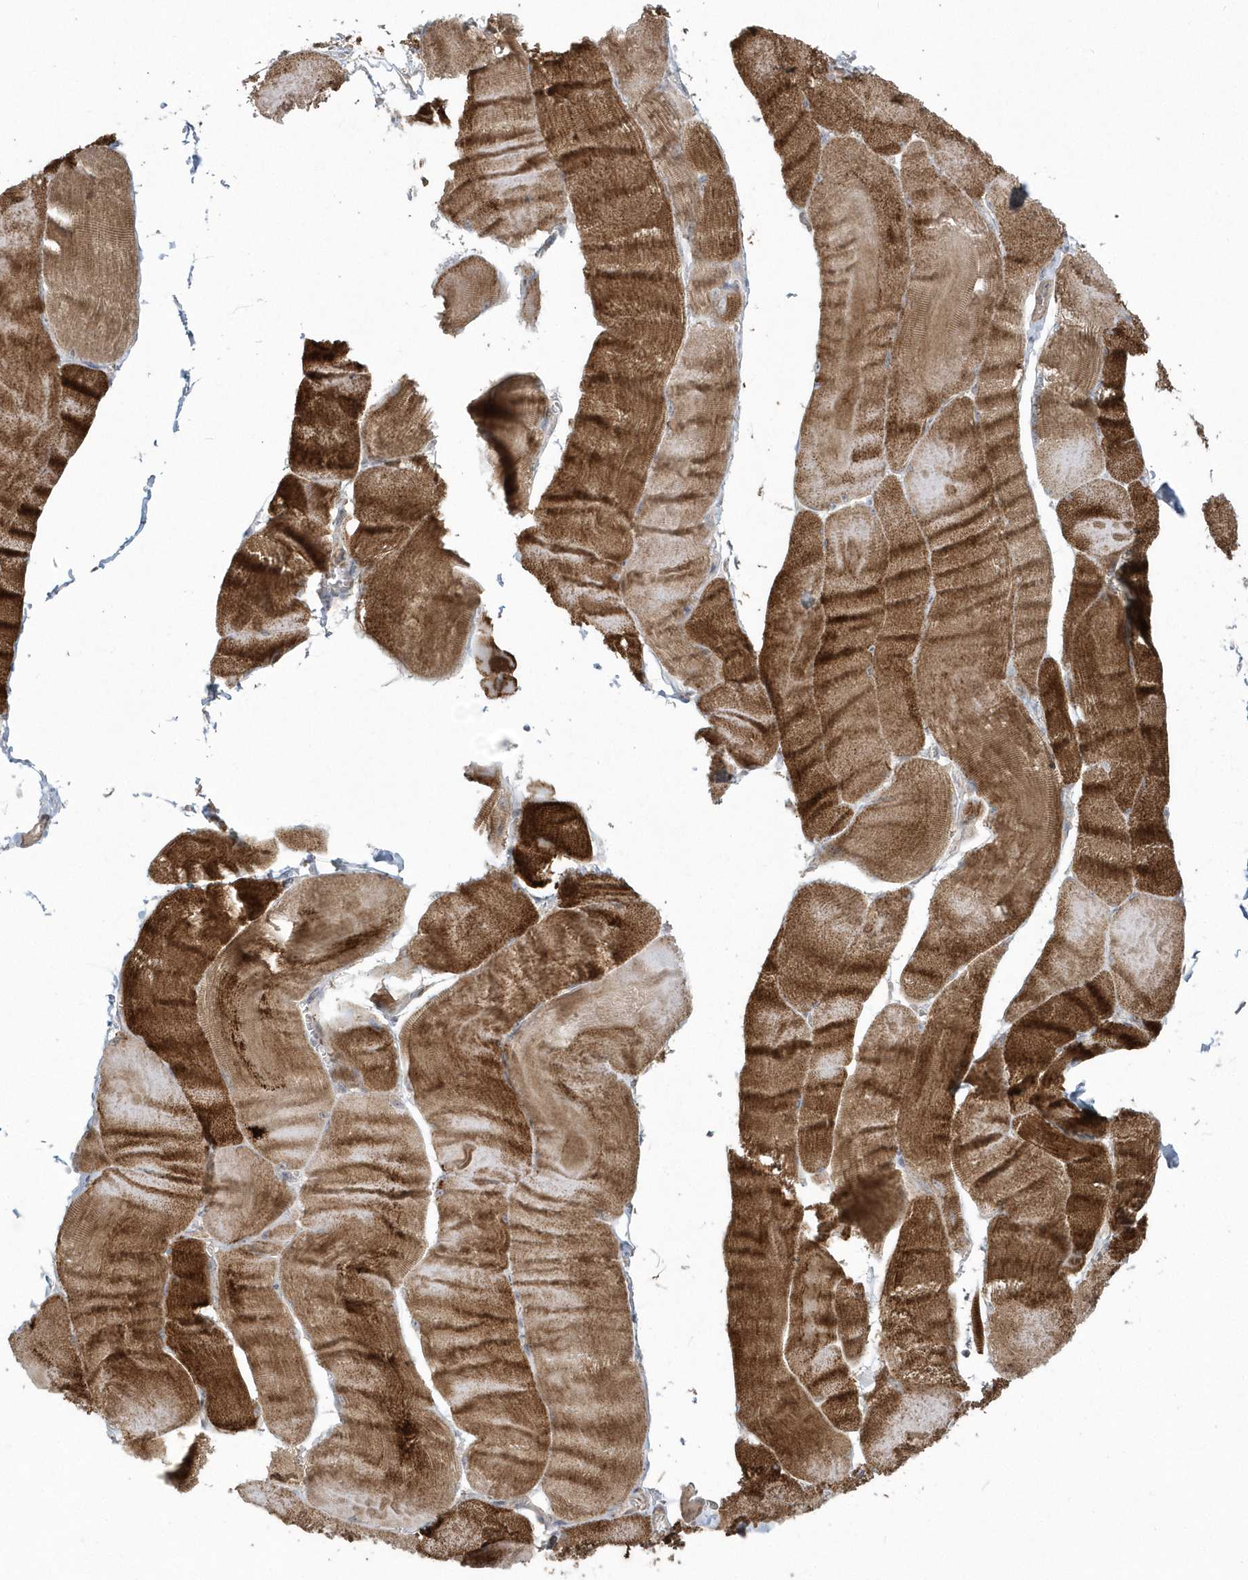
{"staining": {"intensity": "strong", "quantity": ">75%", "location": "cytoplasmic/membranous"}, "tissue": "skeletal muscle", "cell_type": "Myocytes", "image_type": "normal", "snomed": [{"axis": "morphology", "description": "Normal tissue, NOS"}, {"axis": "morphology", "description": "Basal cell carcinoma"}, {"axis": "topography", "description": "Skeletal muscle"}], "caption": "Protein expression analysis of unremarkable skeletal muscle displays strong cytoplasmic/membranous expression in about >75% of myocytes. (DAB = brown stain, brightfield microscopy at high magnification).", "gene": "ARMC8", "patient": {"sex": "female", "age": 64}}